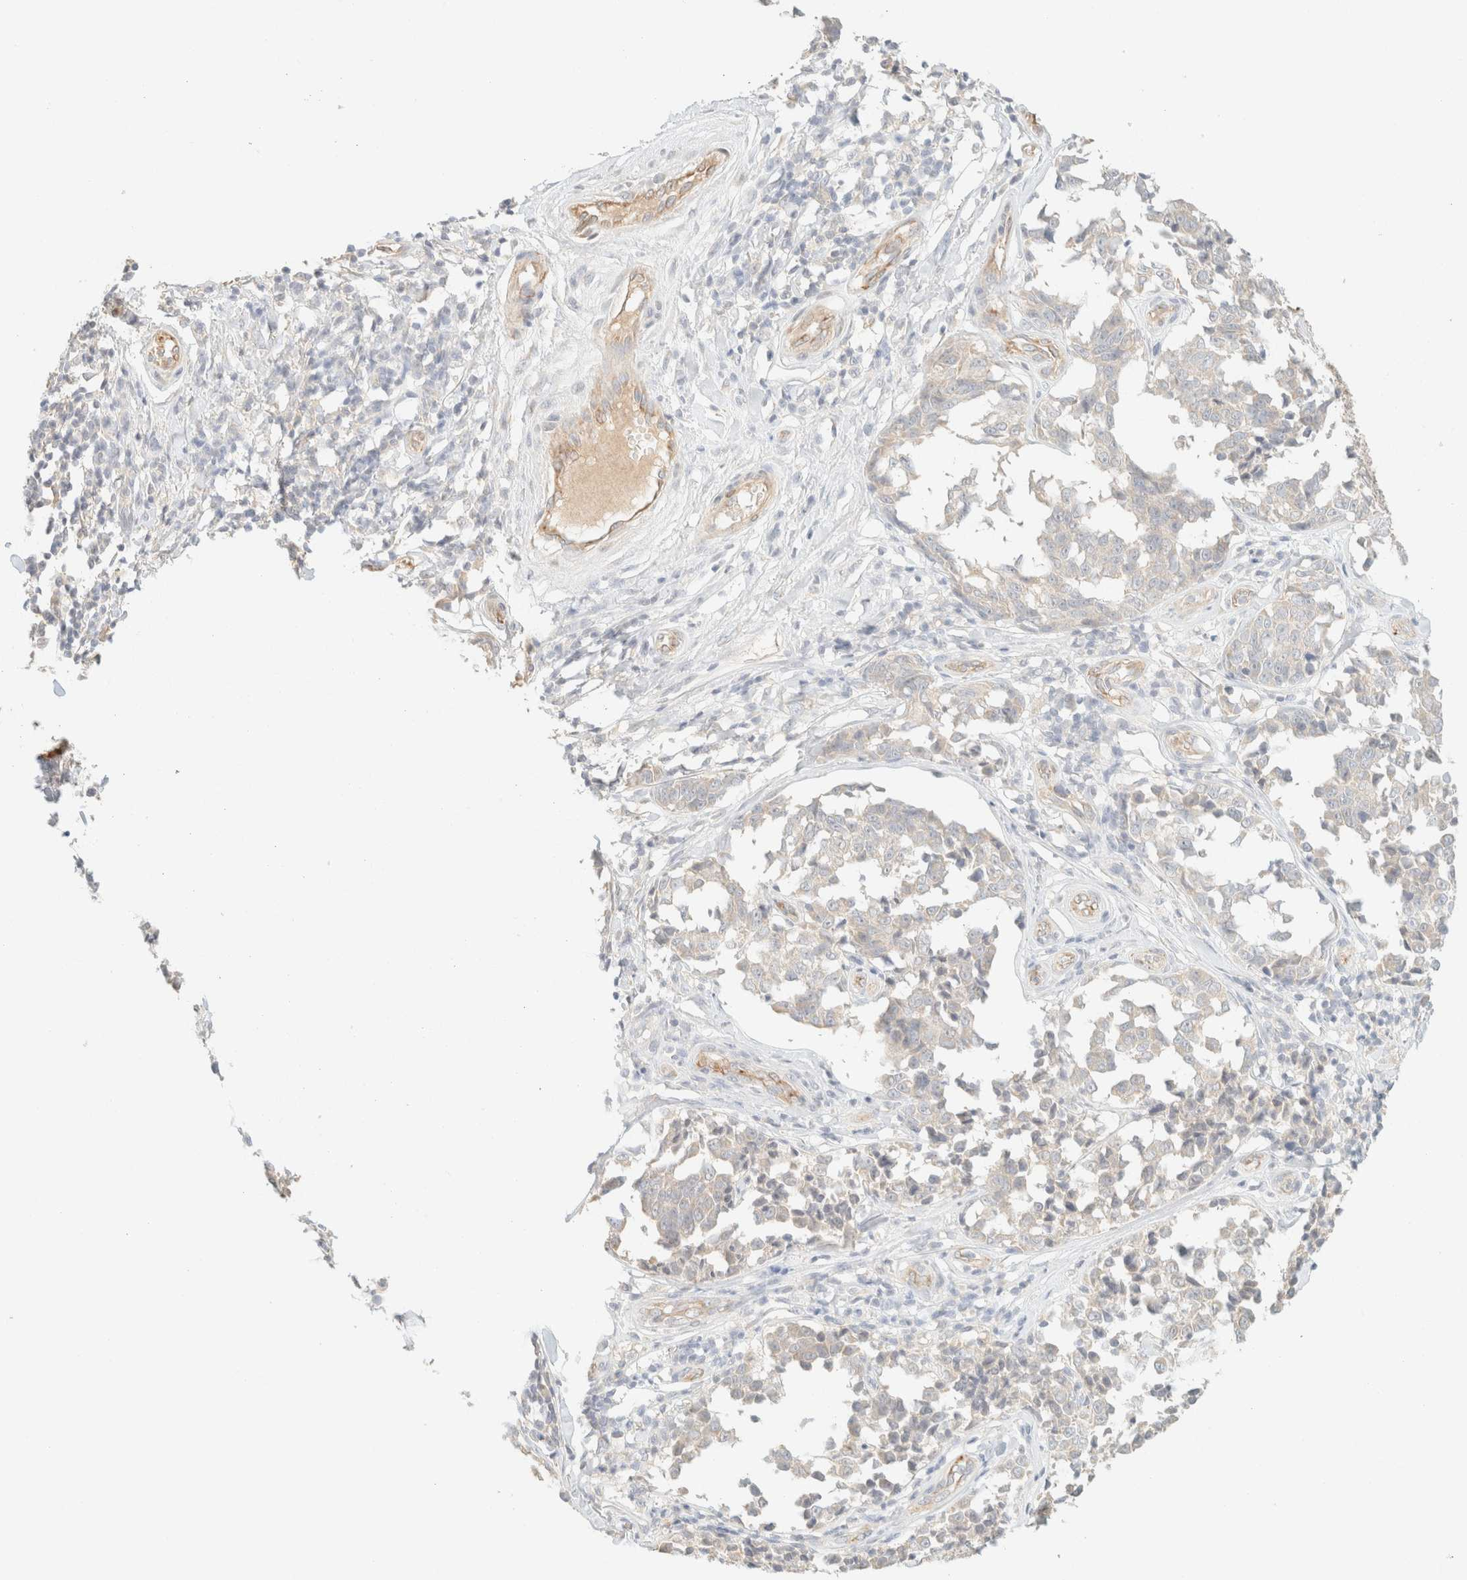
{"staining": {"intensity": "negative", "quantity": "none", "location": "none"}, "tissue": "melanoma", "cell_type": "Tumor cells", "image_type": "cancer", "snomed": [{"axis": "morphology", "description": "Malignant melanoma, NOS"}, {"axis": "topography", "description": "Skin"}], "caption": "Tumor cells show no significant expression in melanoma. Nuclei are stained in blue.", "gene": "SPARCL1", "patient": {"sex": "female", "age": 64}}